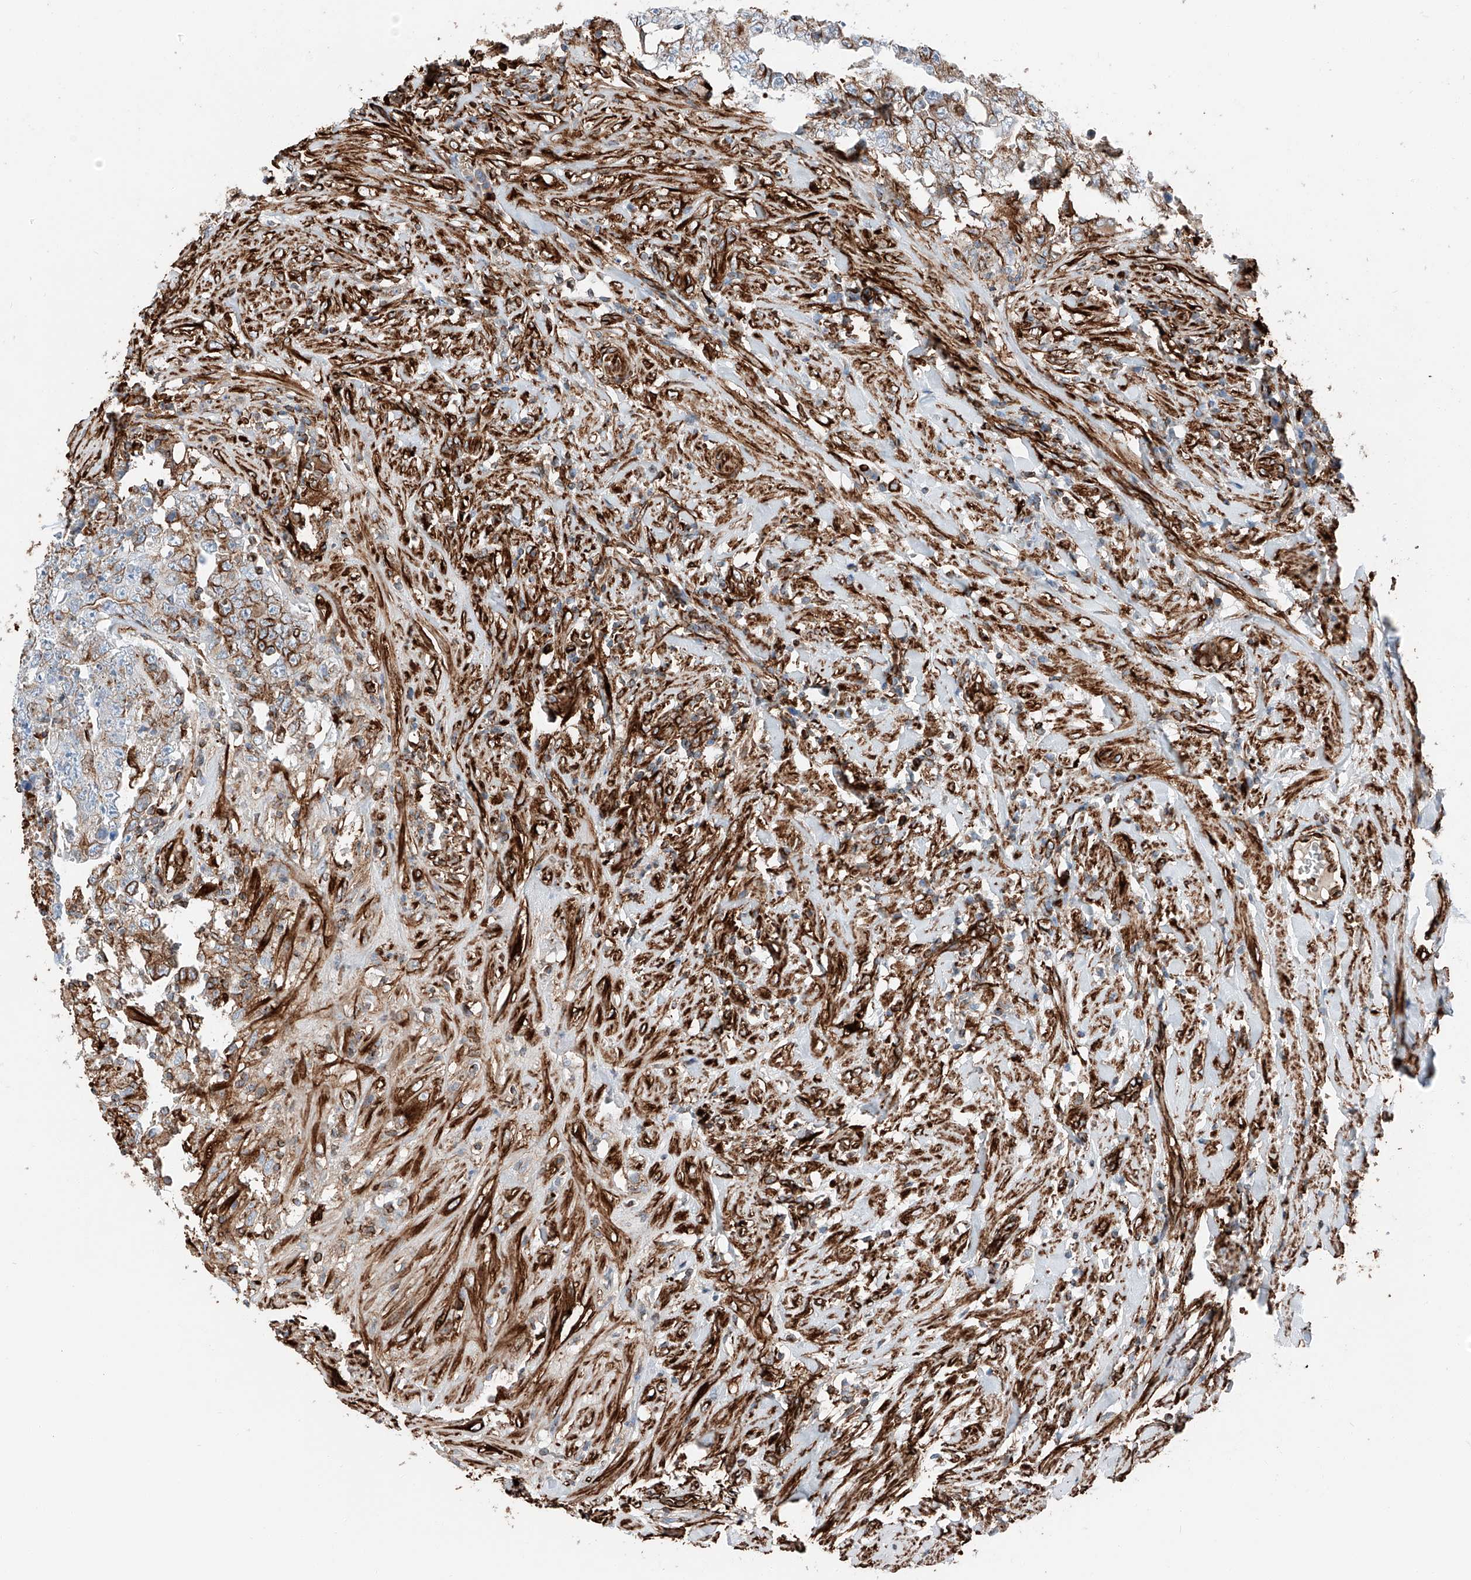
{"staining": {"intensity": "moderate", "quantity": "25%-75%", "location": "cytoplasmic/membranous"}, "tissue": "testis cancer", "cell_type": "Tumor cells", "image_type": "cancer", "snomed": [{"axis": "morphology", "description": "Carcinoma, Embryonal, NOS"}, {"axis": "topography", "description": "Testis"}], "caption": "Moderate cytoplasmic/membranous protein expression is identified in about 25%-75% of tumor cells in embryonal carcinoma (testis).", "gene": "ZNF804A", "patient": {"sex": "male", "age": 26}}